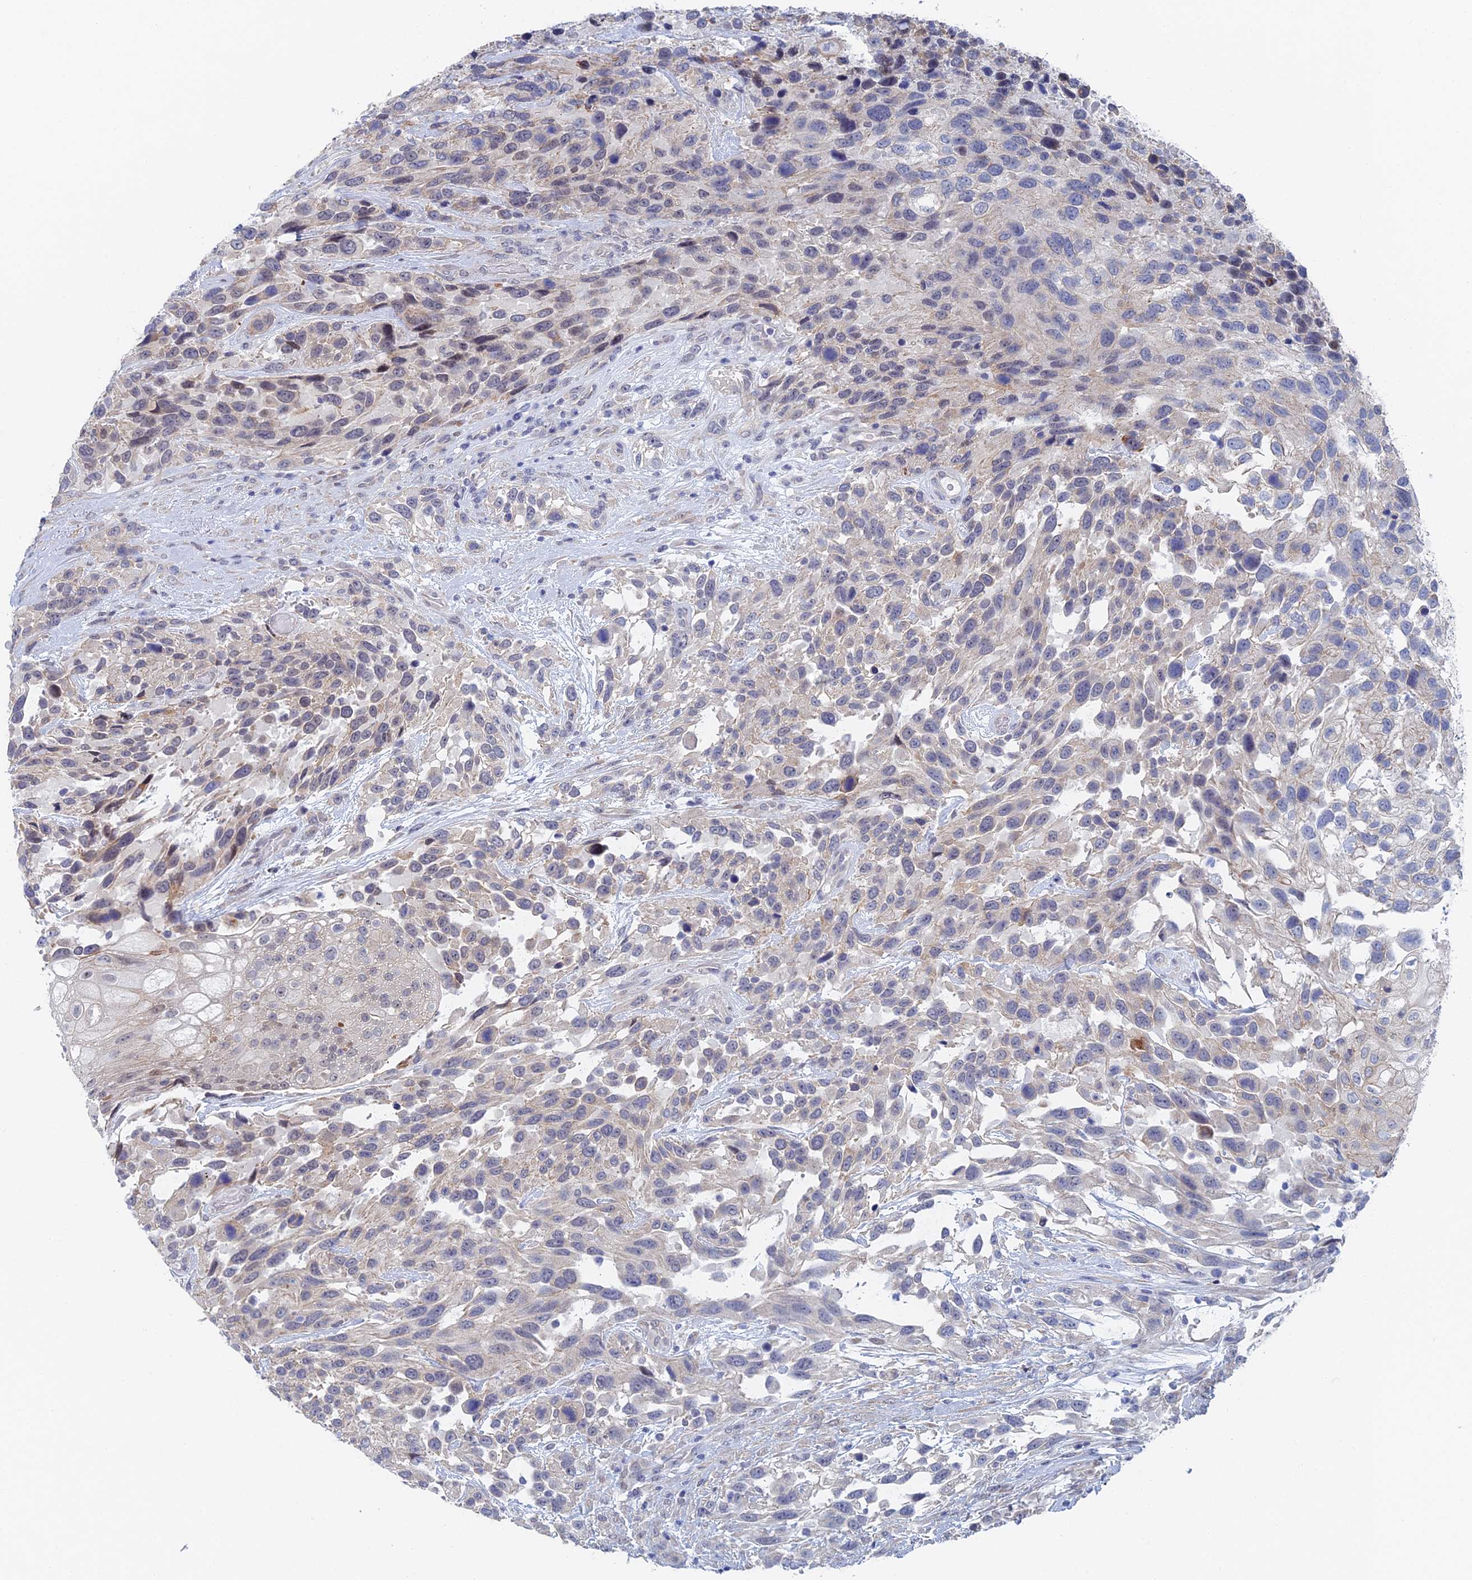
{"staining": {"intensity": "moderate", "quantity": "<25%", "location": "nuclear"}, "tissue": "urothelial cancer", "cell_type": "Tumor cells", "image_type": "cancer", "snomed": [{"axis": "morphology", "description": "Urothelial carcinoma, High grade"}, {"axis": "topography", "description": "Urinary bladder"}], "caption": "IHC of urothelial cancer displays low levels of moderate nuclear expression in about <25% of tumor cells.", "gene": "GMNC", "patient": {"sex": "female", "age": 70}}